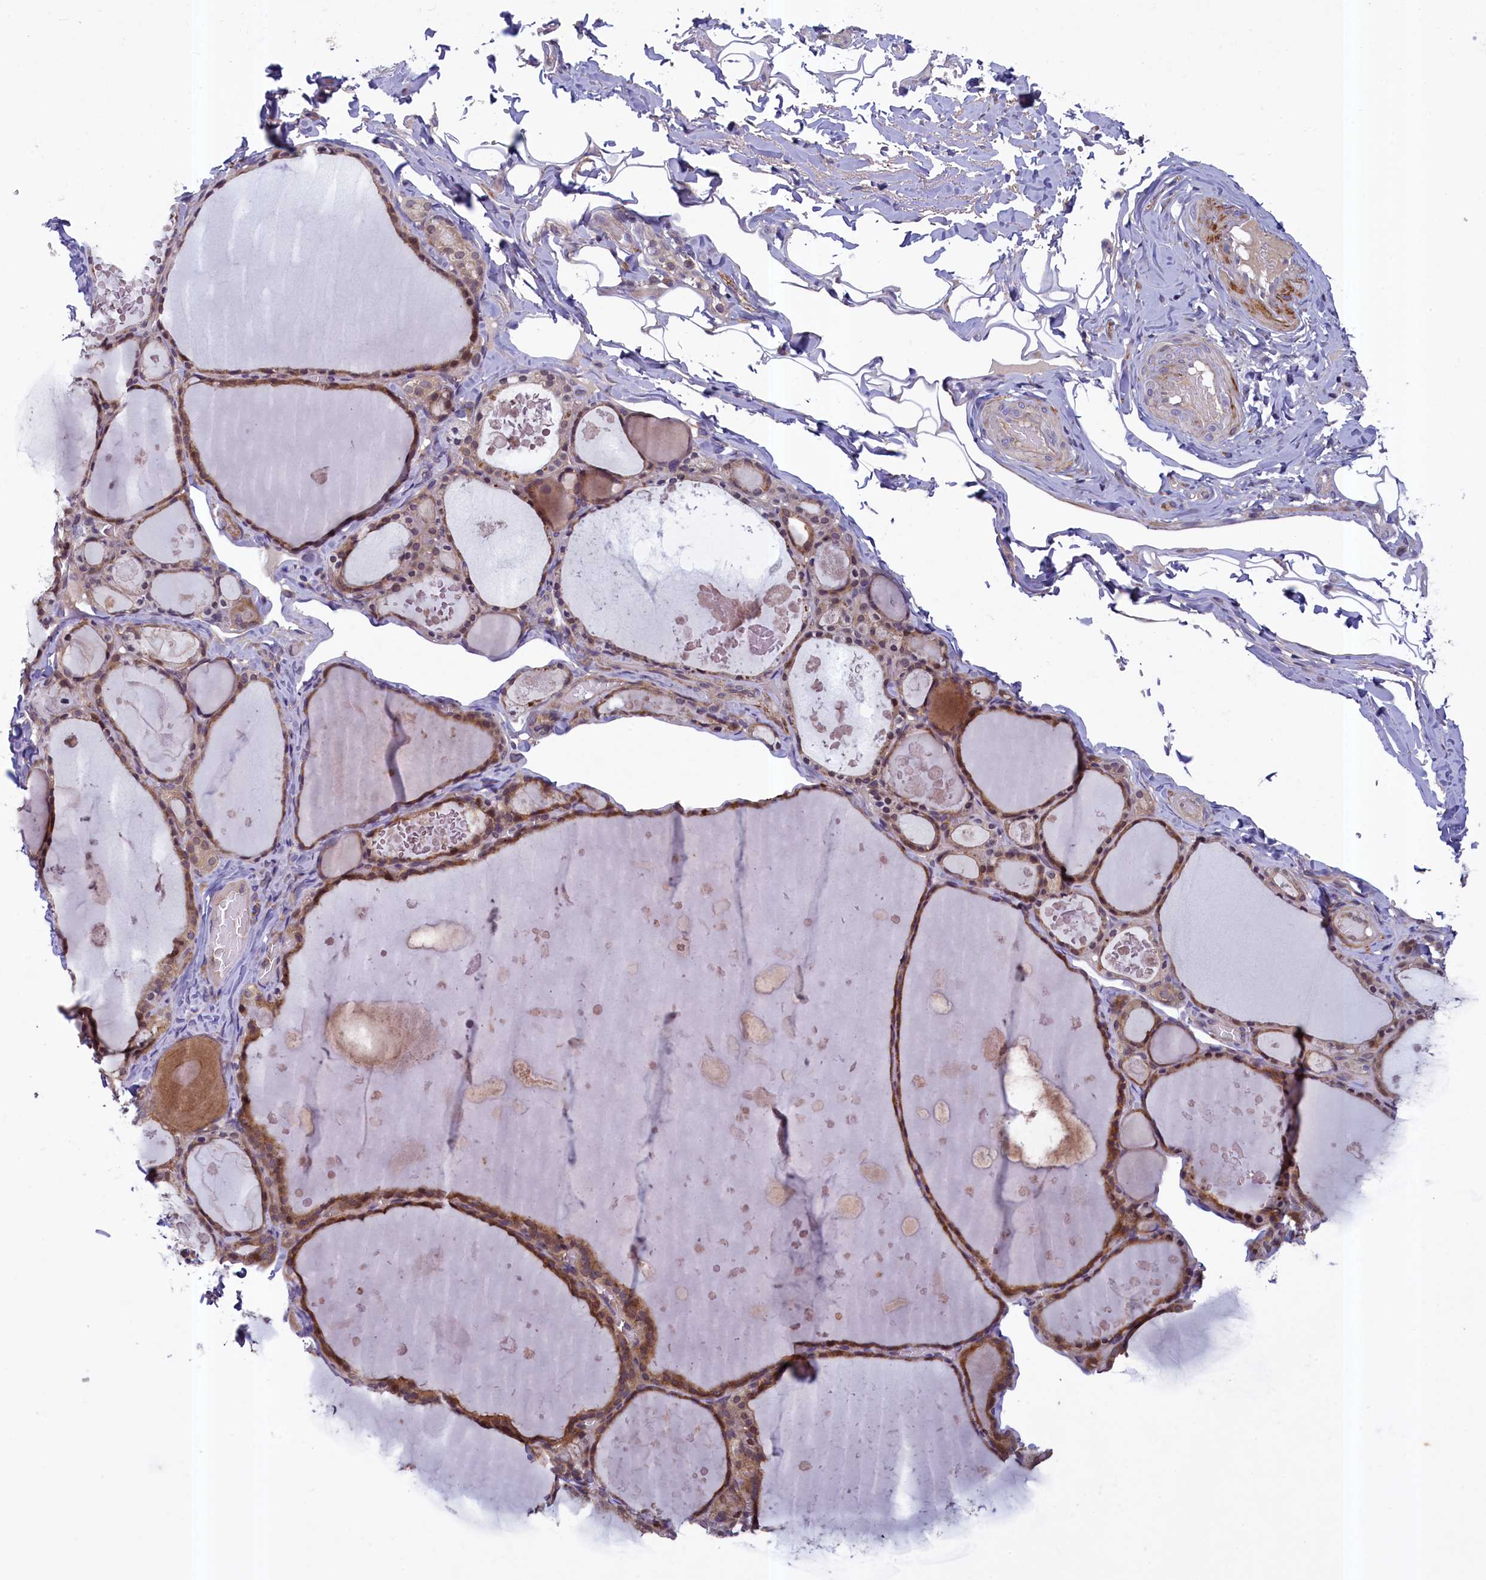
{"staining": {"intensity": "moderate", "quantity": ">75%", "location": "cytoplasmic/membranous"}, "tissue": "thyroid gland", "cell_type": "Glandular cells", "image_type": "normal", "snomed": [{"axis": "morphology", "description": "Normal tissue, NOS"}, {"axis": "topography", "description": "Thyroid gland"}], "caption": "Approximately >75% of glandular cells in unremarkable thyroid gland display moderate cytoplasmic/membranous protein expression as visualized by brown immunohistochemical staining.", "gene": "NUBP1", "patient": {"sex": "male", "age": 56}}